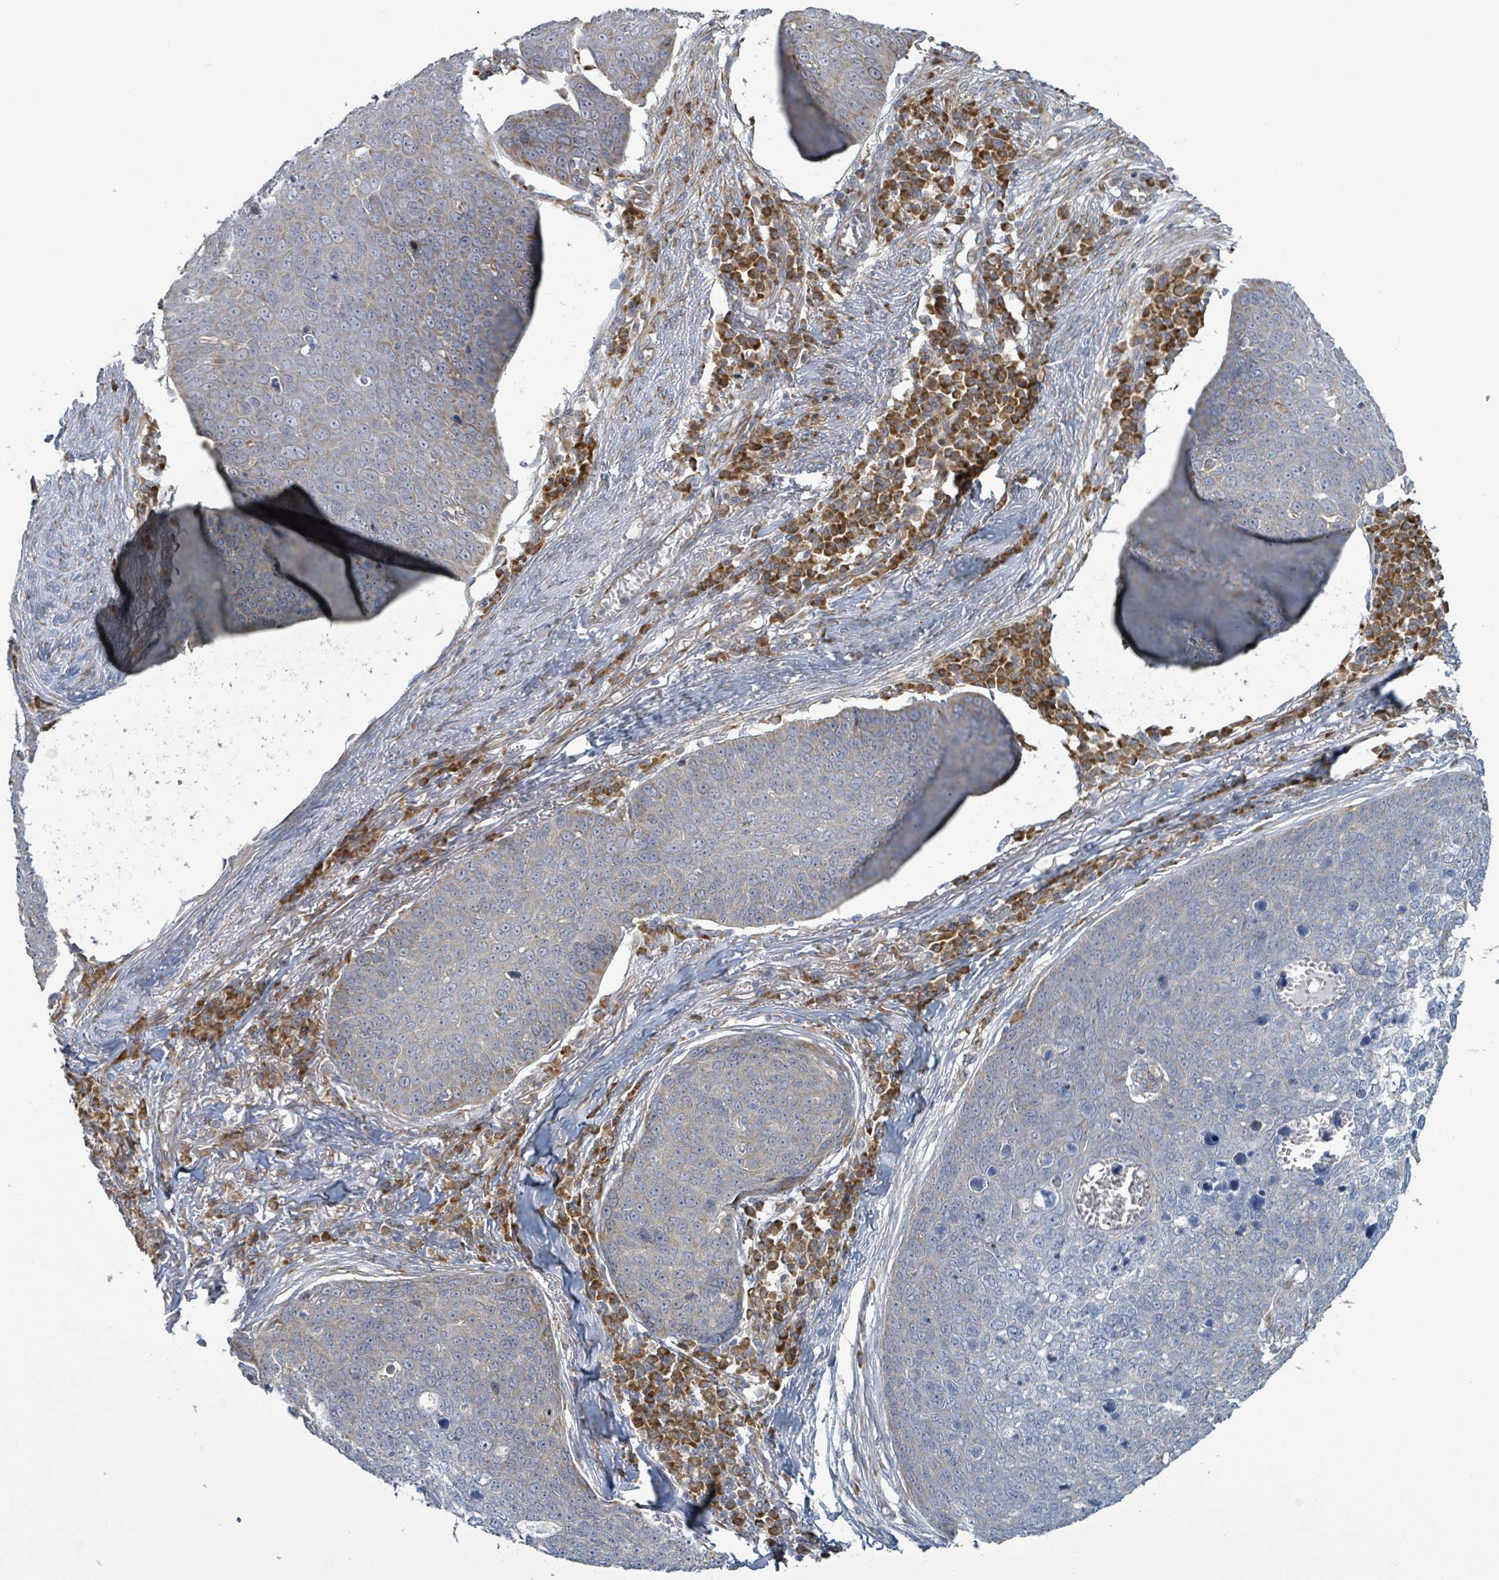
{"staining": {"intensity": "moderate", "quantity": "<25%", "location": "cytoplasmic/membranous"}, "tissue": "skin cancer", "cell_type": "Tumor cells", "image_type": "cancer", "snomed": [{"axis": "morphology", "description": "Squamous cell carcinoma, NOS"}, {"axis": "topography", "description": "Skin"}], "caption": "Skin cancer (squamous cell carcinoma) tissue exhibits moderate cytoplasmic/membranous expression in approximately <25% of tumor cells, visualized by immunohistochemistry.", "gene": "RPL32", "patient": {"sex": "male", "age": 71}}